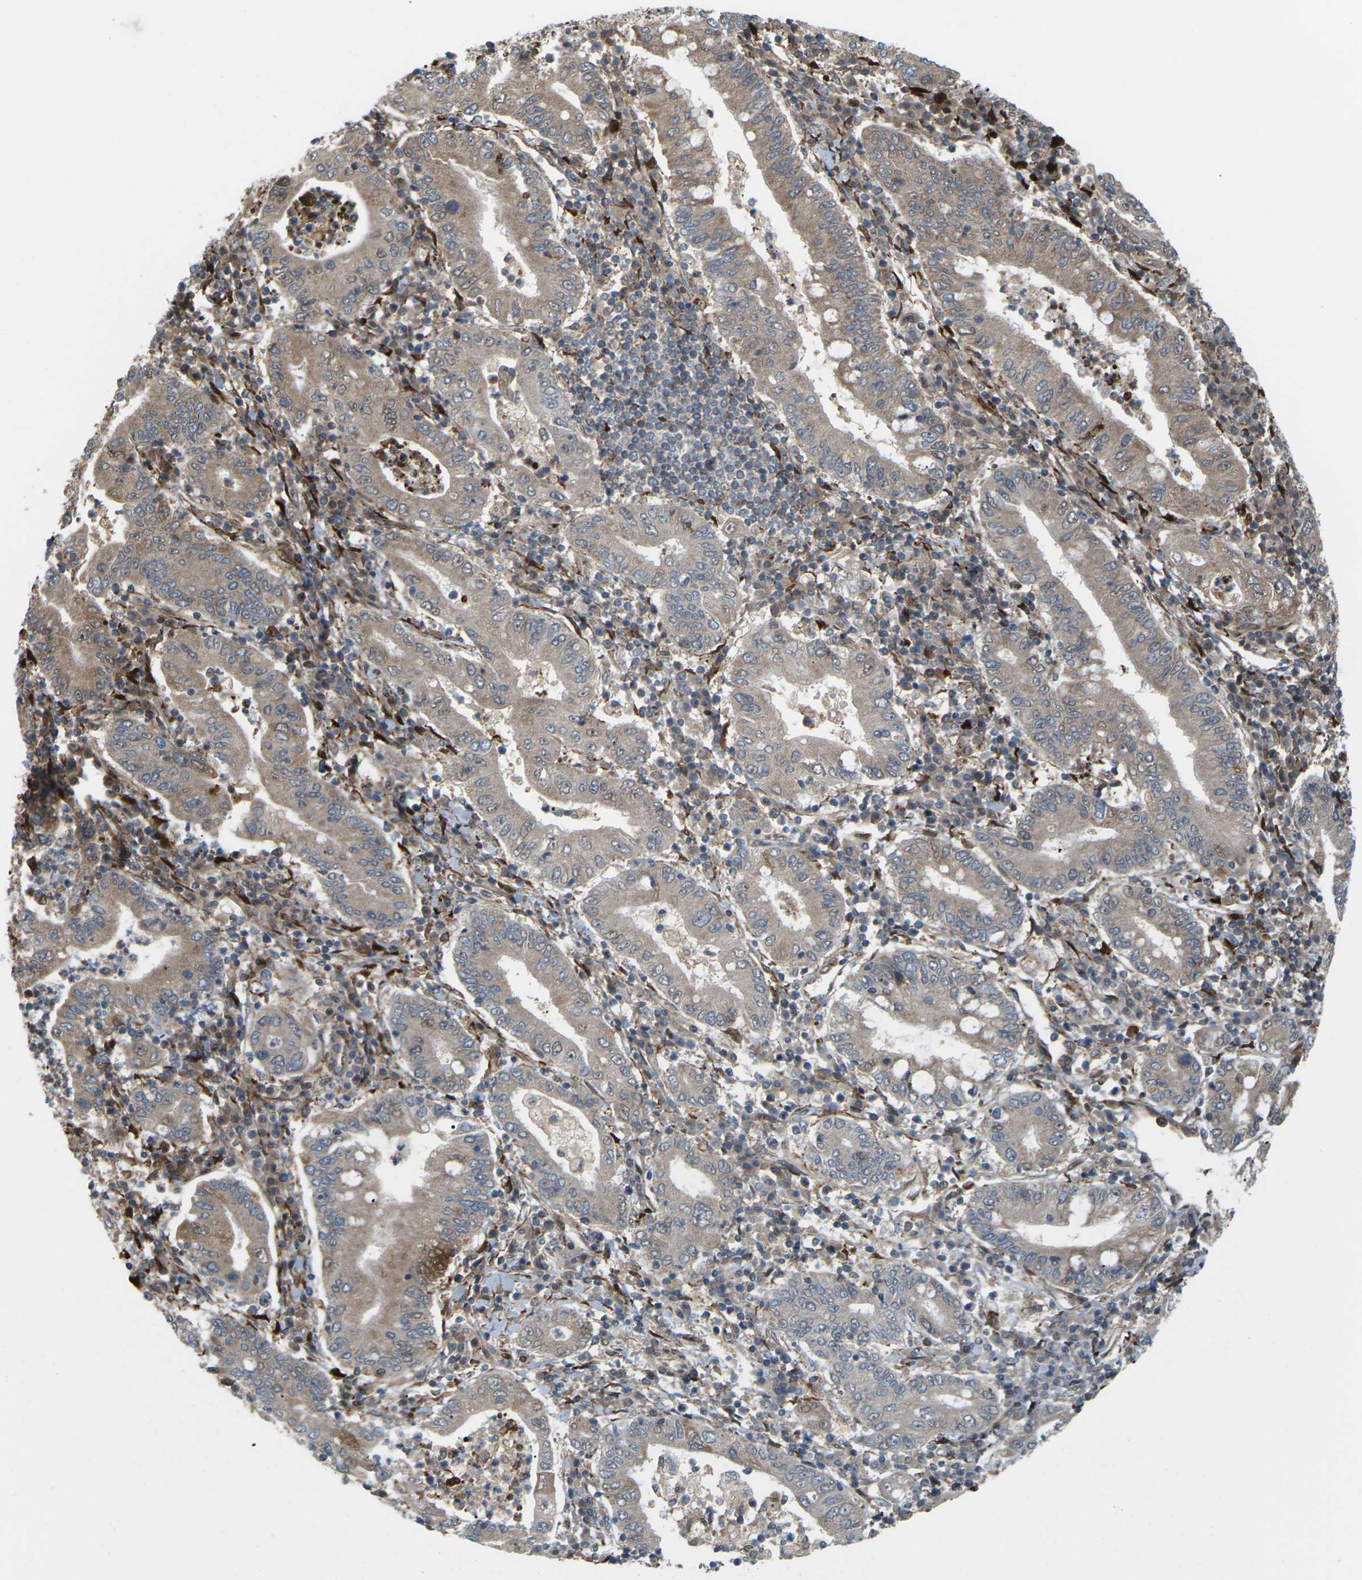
{"staining": {"intensity": "moderate", "quantity": ">75%", "location": "cytoplasmic/membranous"}, "tissue": "stomach cancer", "cell_type": "Tumor cells", "image_type": "cancer", "snomed": [{"axis": "morphology", "description": "Normal tissue, NOS"}, {"axis": "morphology", "description": "Adenocarcinoma, NOS"}, {"axis": "topography", "description": "Esophagus"}, {"axis": "topography", "description": "Stomach, upper"}, {"axis": "topography", "description": "Peripheral nerve tissue"}], "caption": "Stomach adenocarcinoma stained for a protein (brown) exhibits moderate cytoplasmic/membranous positive staining in about >75% of tumor cells.", "gene": "ROBO1", "patient": {"sex": "male", "age": 62}}